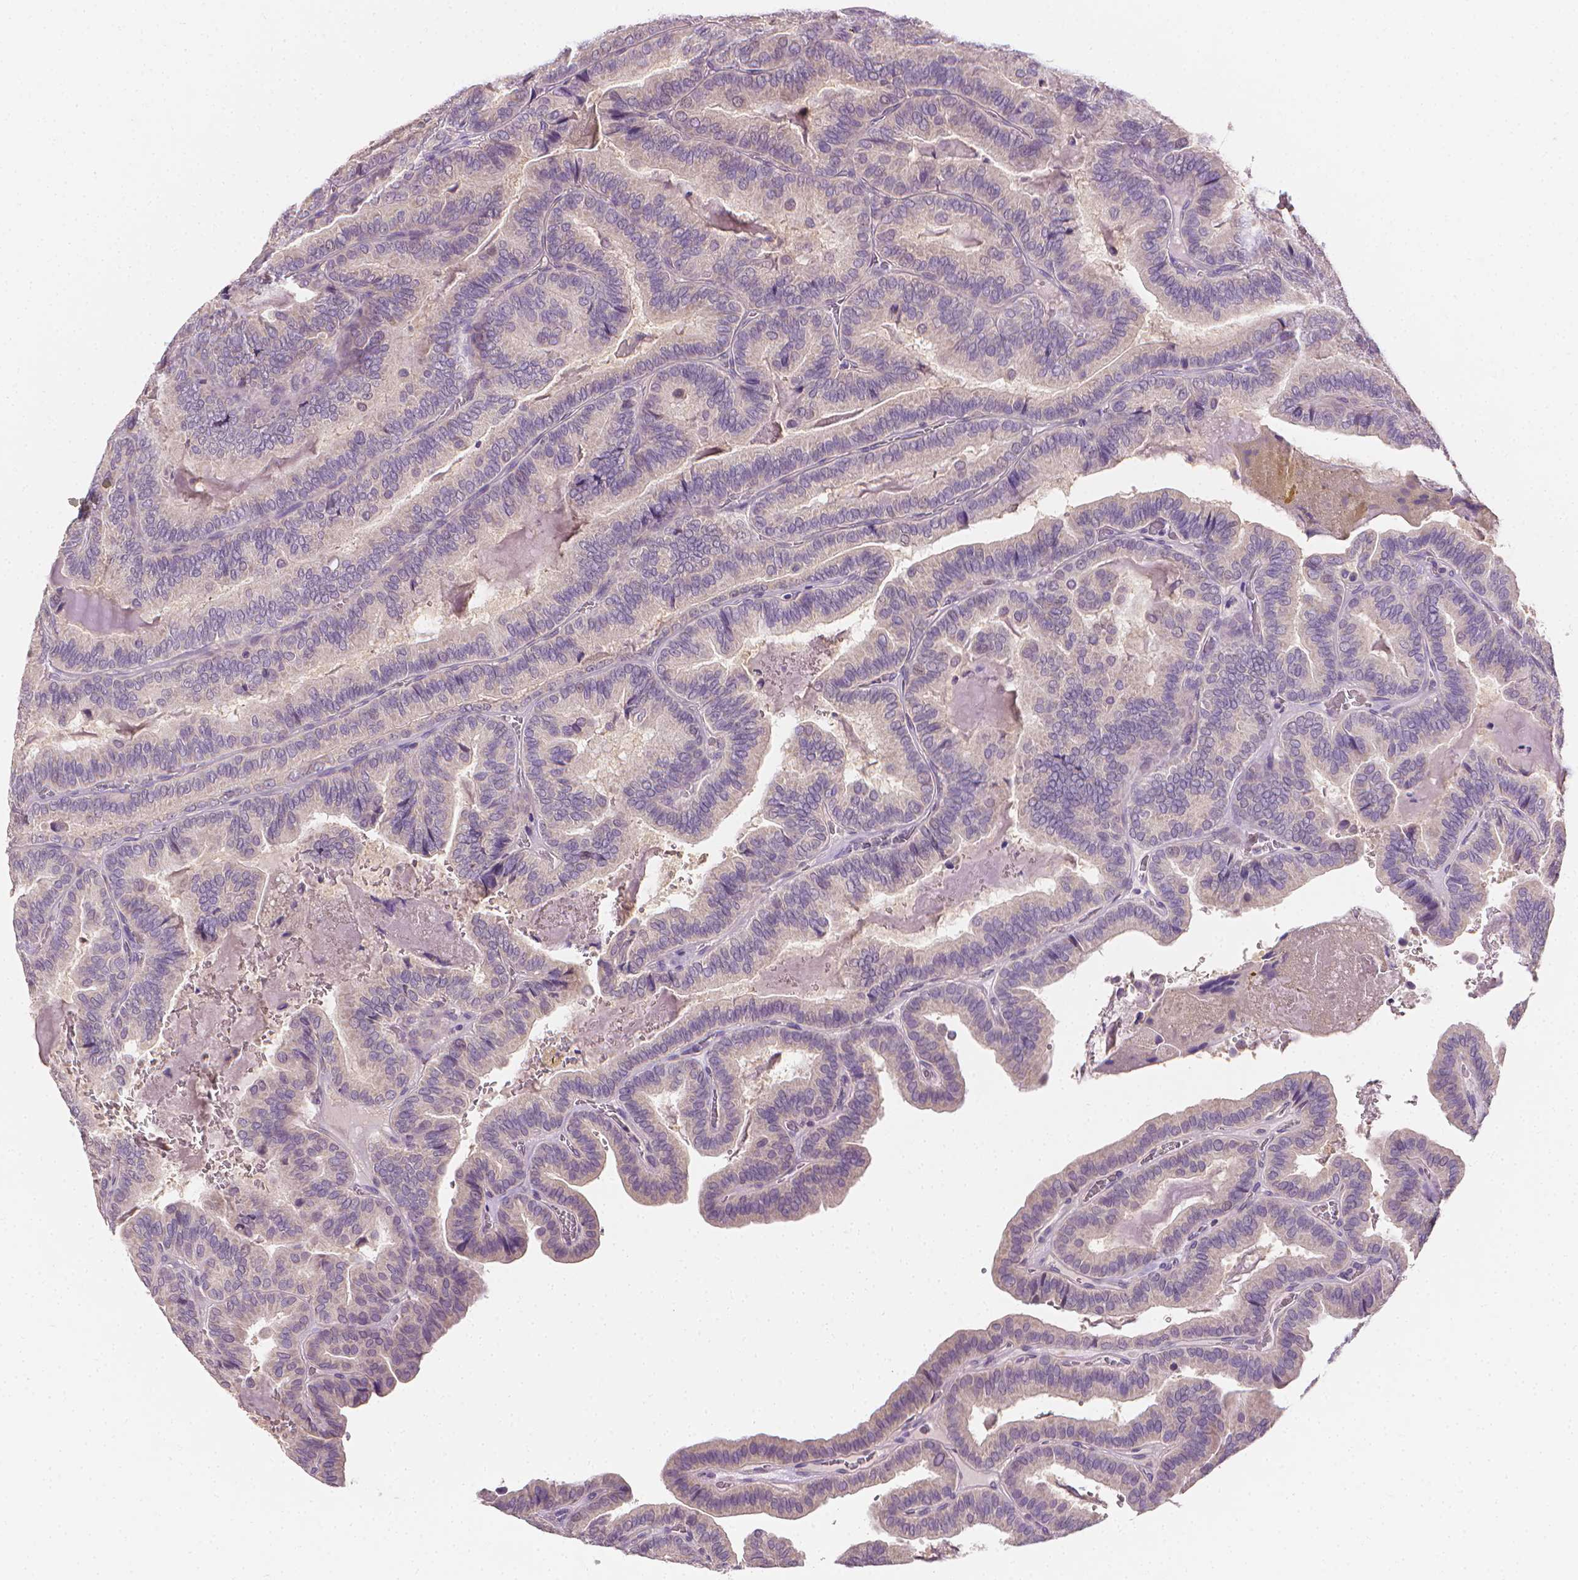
{"staining": {"intensity": "negative", "quantity": "none", "location": "none"}, "tissue": "thyroid cancer", "cell_type": "Tumor cells", "image_type": "cancer", "snomed": [{"axis": "morphology", "description": "Papillary adenocarcinoma, NOS"}, {"axis": "topography", "description": "Thyroid gland"}], "caption": "Immunohistochemistry photomicrograph of thyroid cancer stained for a protein (brown), which displays no expression in tumor cells. The staining is performed using DAB brown chromogen with nuclei counter-stained in using hematoxylin.", "gene": "FASN", "patient": {"sex": "female", "age": 75}}